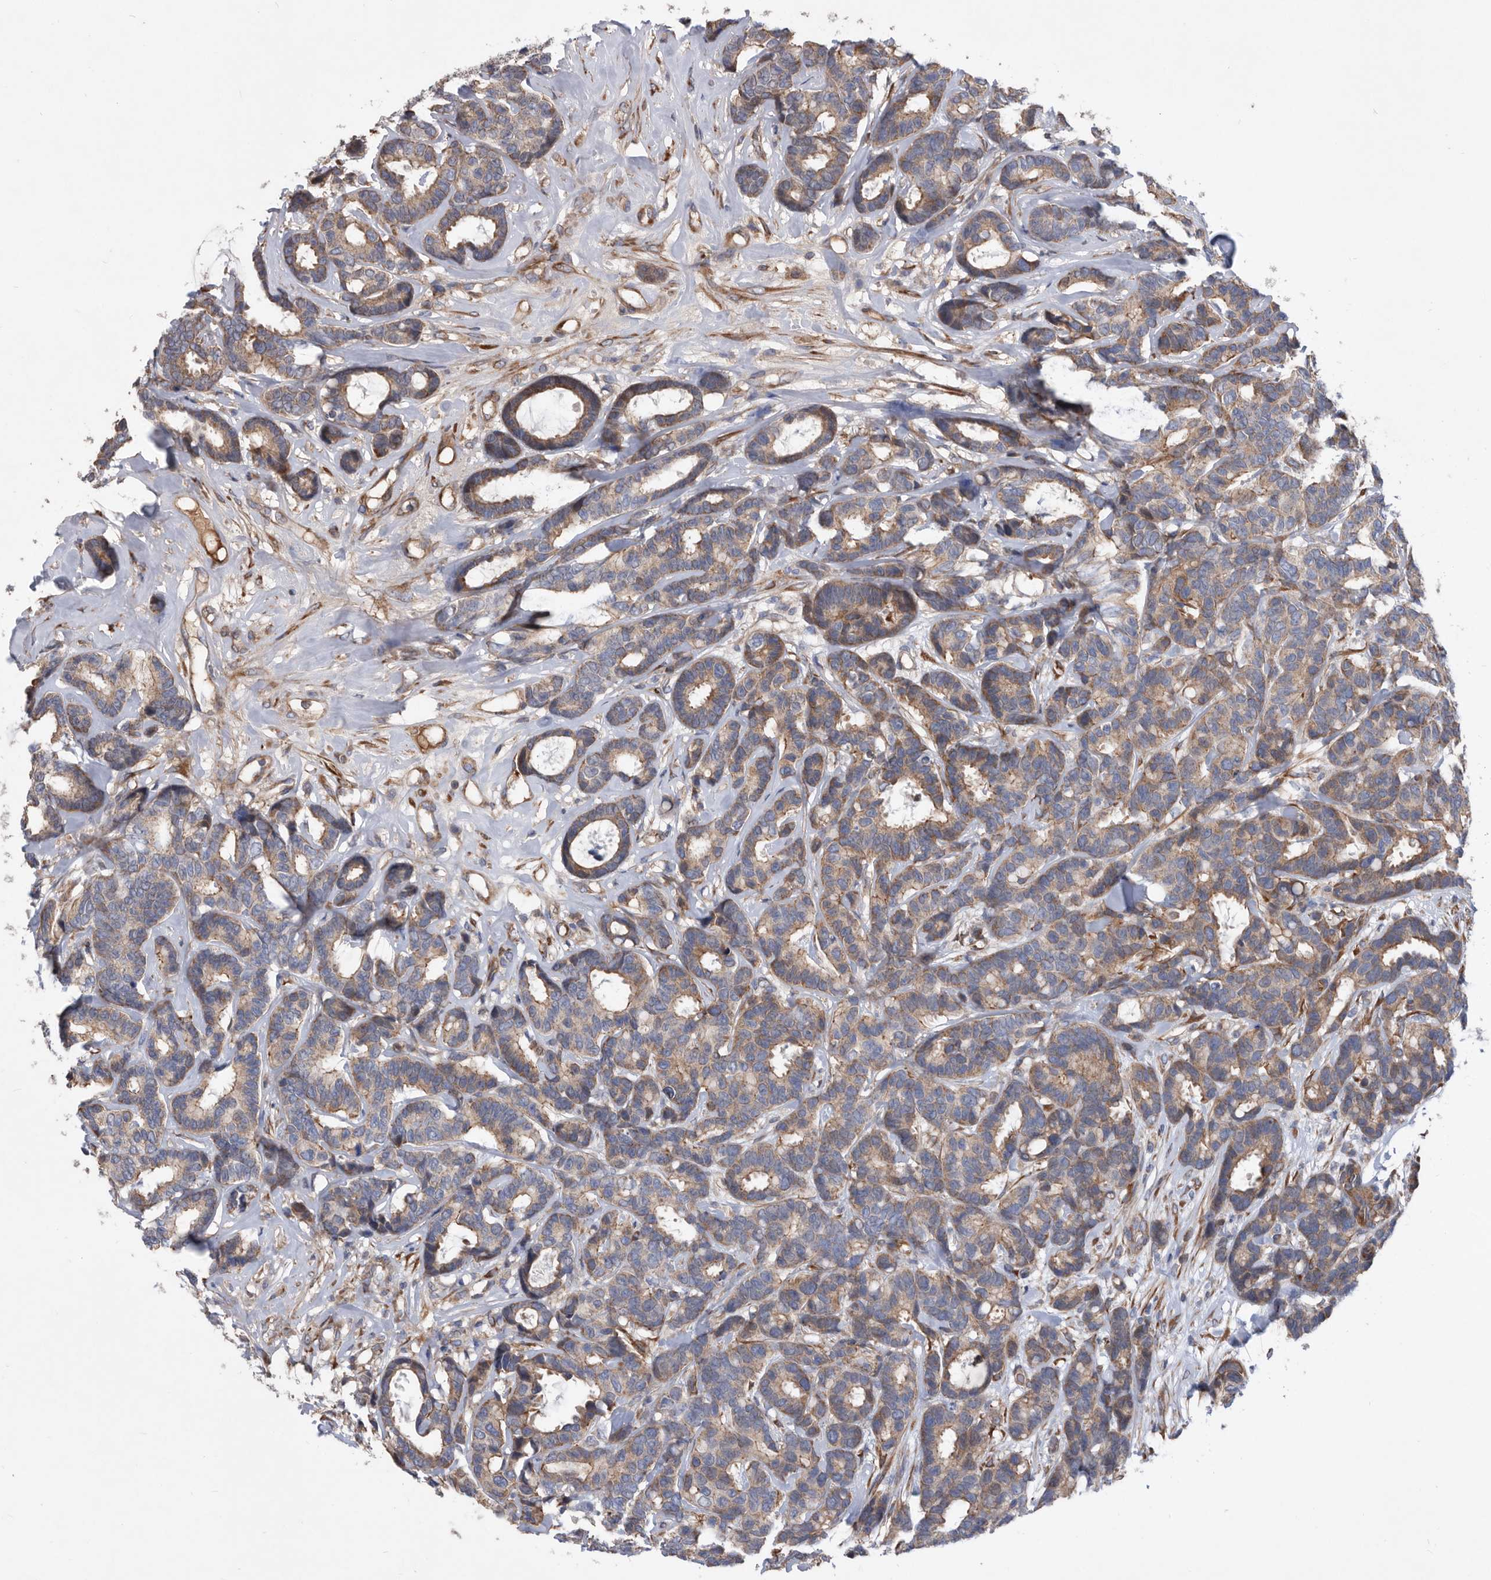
{"staining": {"intensity": "moderate", "quantity": ">75%", "location": "cytoplasmic/membranous"}, "tissue": "breast cancer", "cell_type": "Tumor cells", "image_type": "cancer", "snomed": [{"axis": "morphology", "description": "Duct carcinoma"}, {"axis": "topography", "description": "Breast"}], "caption": "The image exhibits a brown stain indicating the presence of a protein in the cytoplasmic/membranous of tumor cells in infiltrating ductal carcinoma (breast).", "gene": "ATP13A3", "patient": {"sex": "female", "age": 87}}